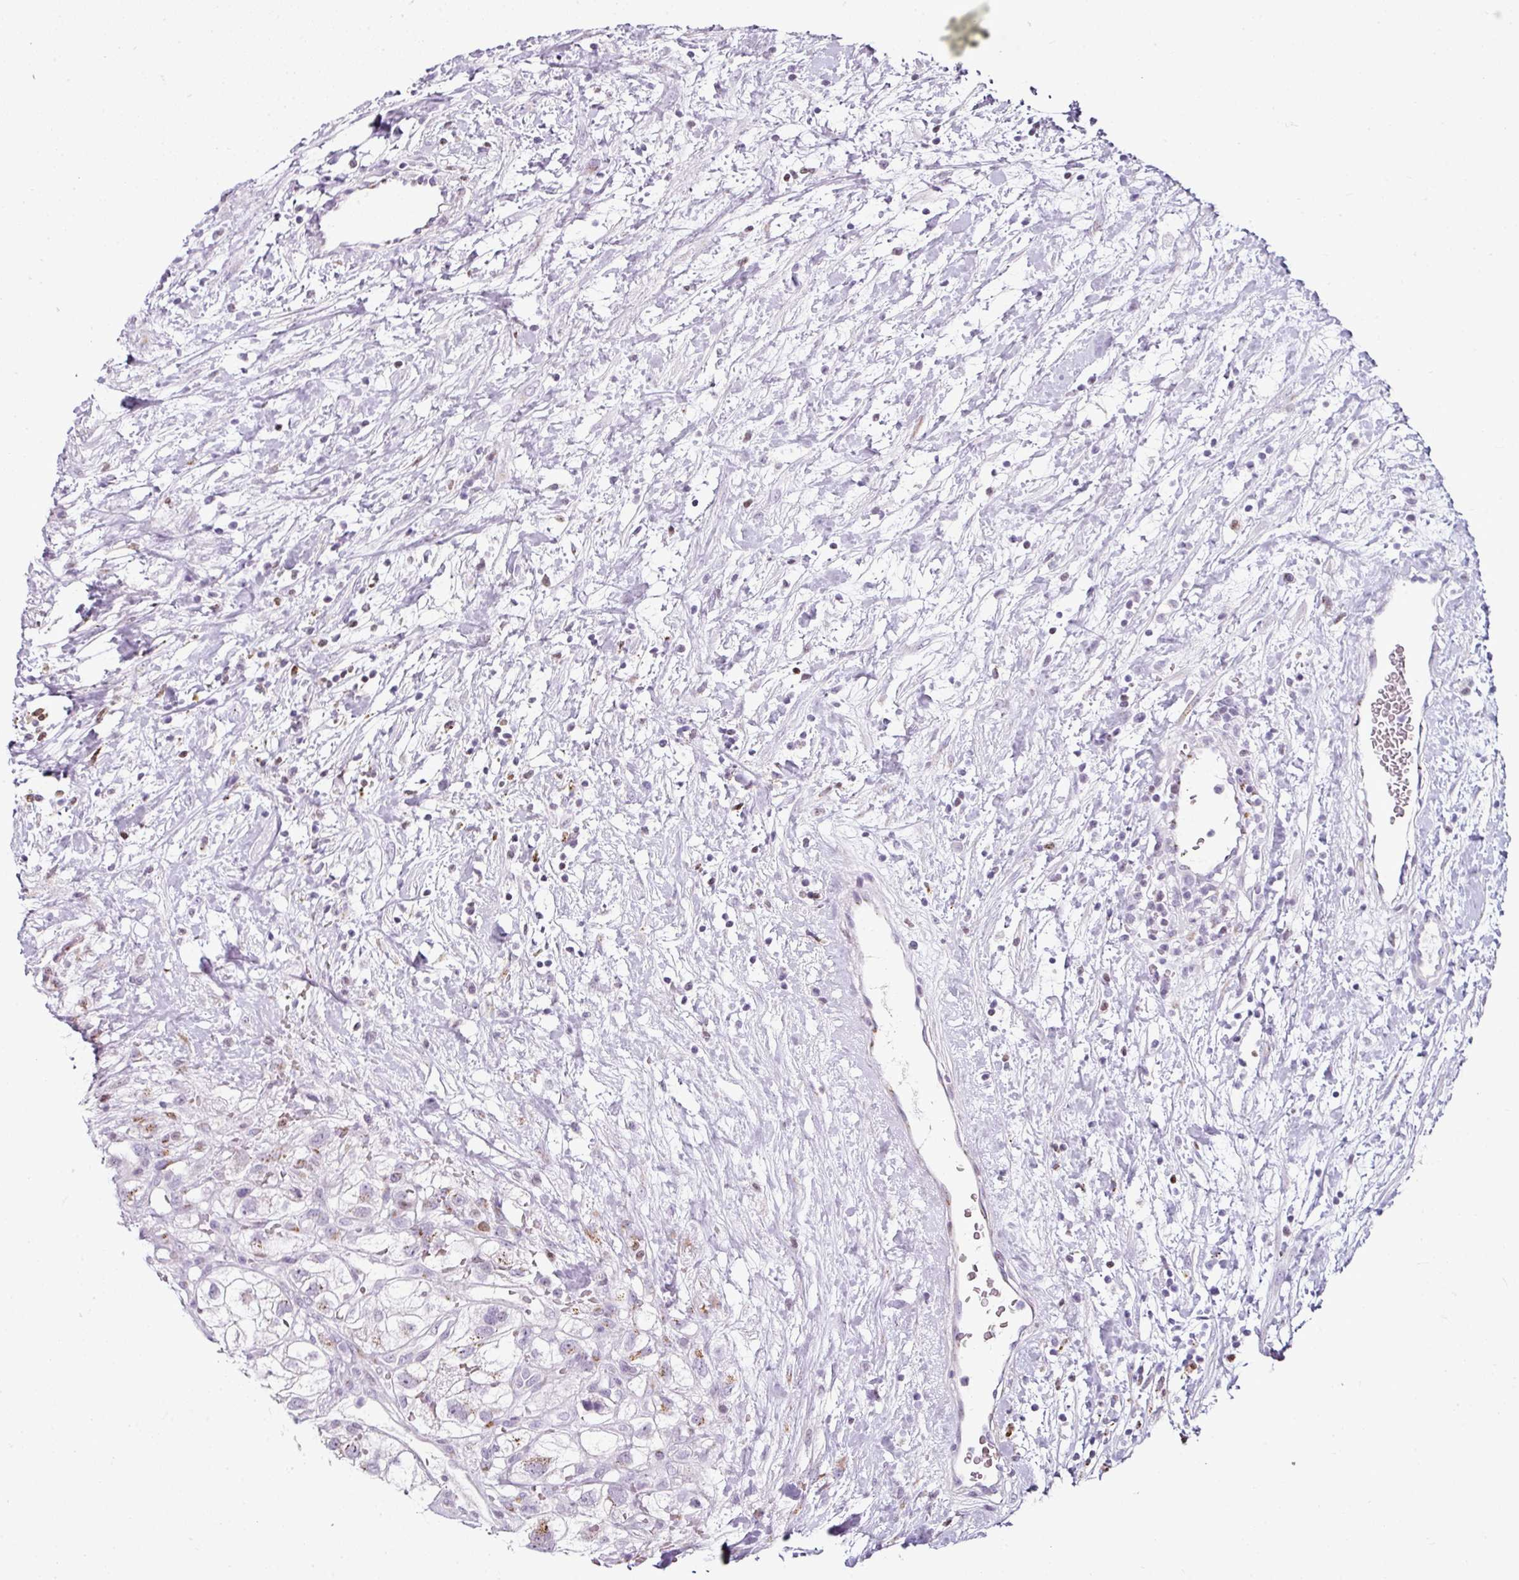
{"staining": {"intensity": "weak", "quantity": "25%-75%", "location": "cytoplasmic/membranous"}, "tissue": "renal cancer", "cell_type": "Tumor cells", "image_type": "cancer", "snomed": [{"axis": "morphology", "description": "Adenocarcinoma, NOS"}, {"axis": "topography", "description": "Kidney"}], "caption": "Renal cancer (adenocarcinoma) stained for a protein (brown) exhibits weak cytoplasmic/membranous positive positivity in about 25%-75% of tumor cells.", "gene": "SYT8", "patient": {"sex": "male", "age": 59}}